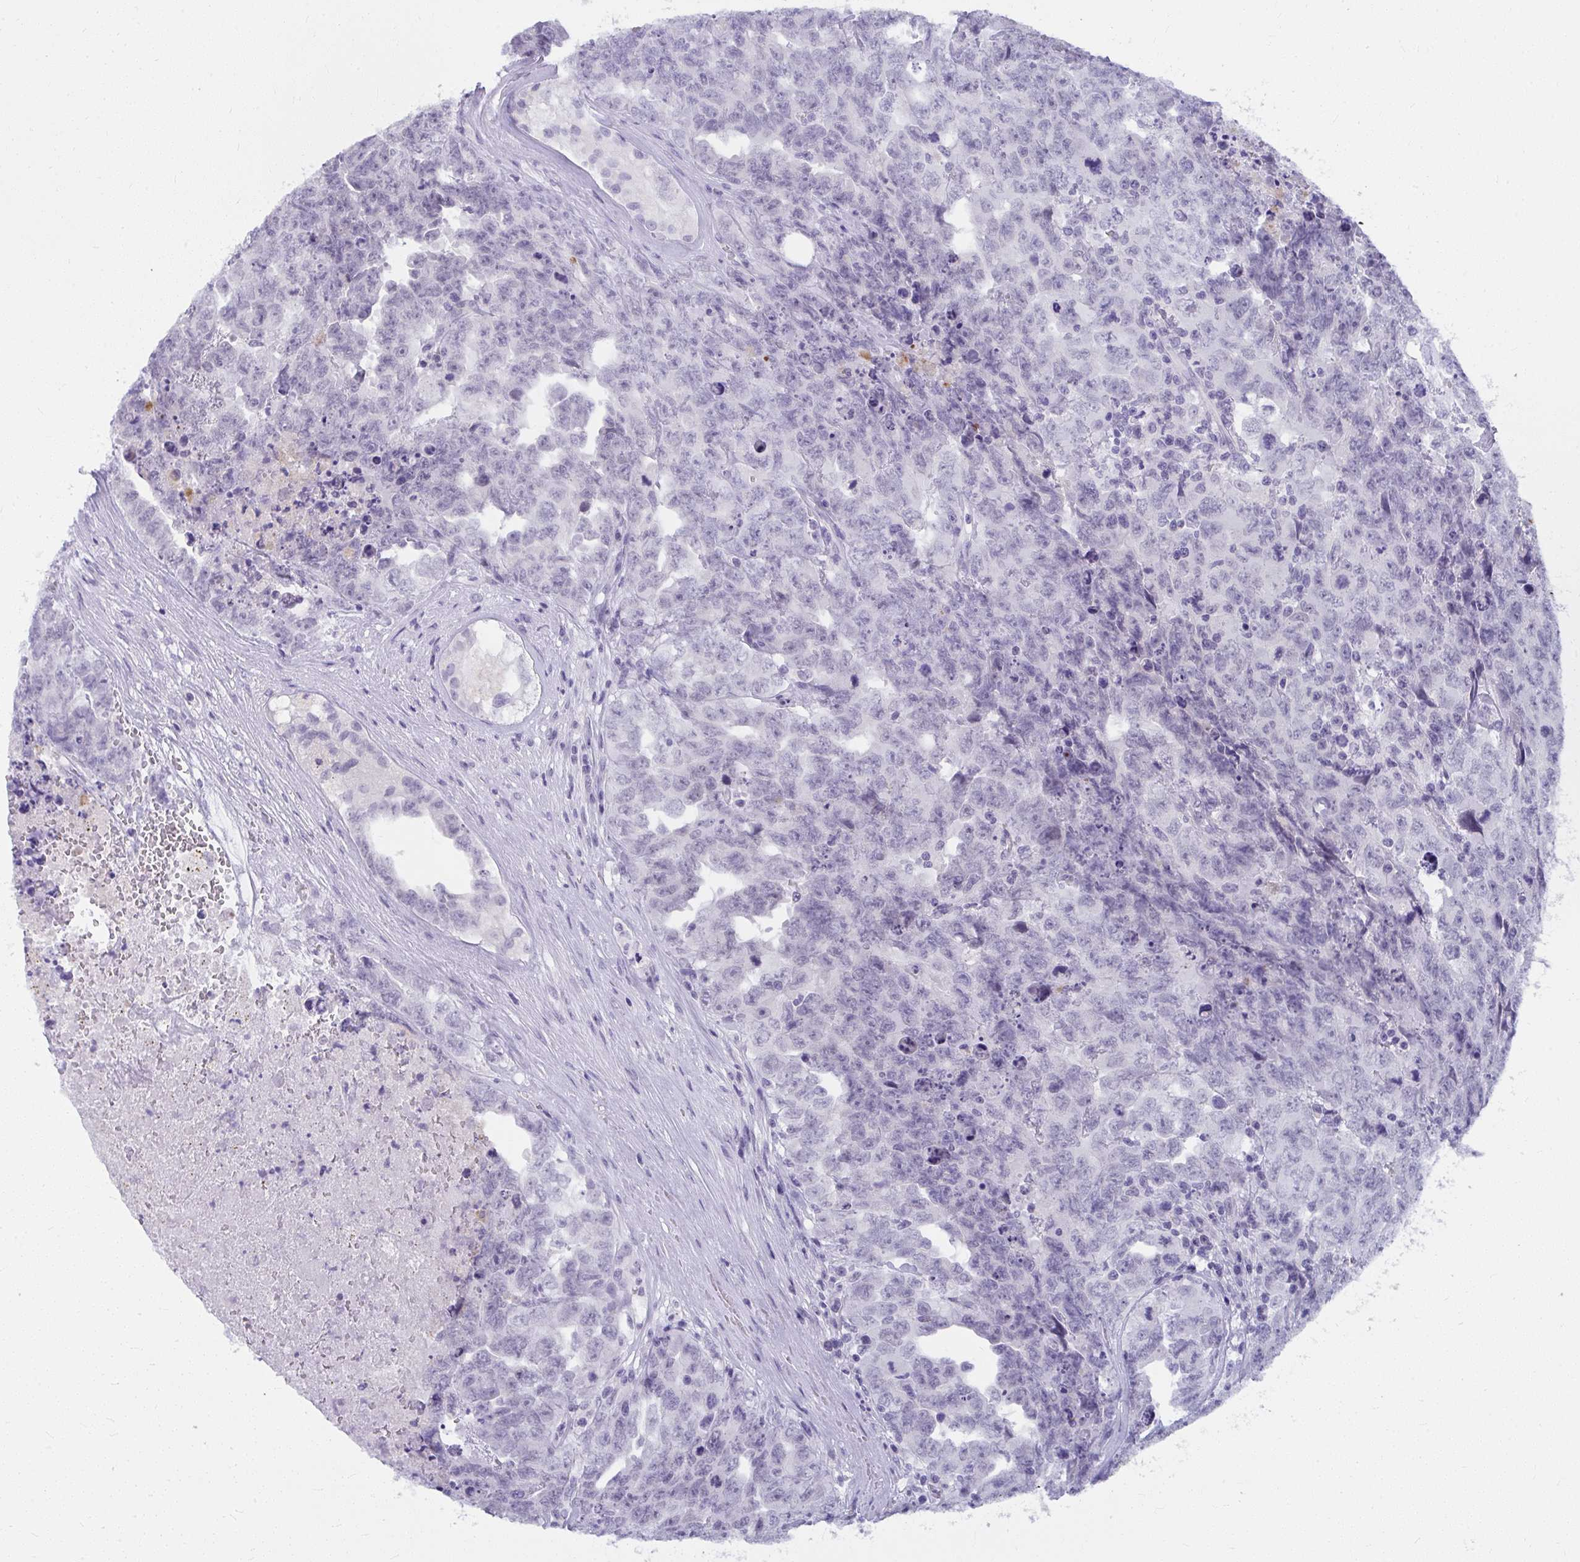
{"staining": {"intensity": "negative", "quantity": "none", "location": "none"}, "tissue": "testis cancer", "cell_type": "Tumor cells", "image_type": "cancer", "snomed": [{"axis": "morphology", "description": "Carcinoma, Embryonal, NOS"}, {"axis": "topography", "description": "Testis"}], "caption": "Protein analysis of testis embryonal carcinoma exhibits no significant staining in tumor cells.", "gene": "UGT3A2", "patient": {"sex": "male", "age": 24}}